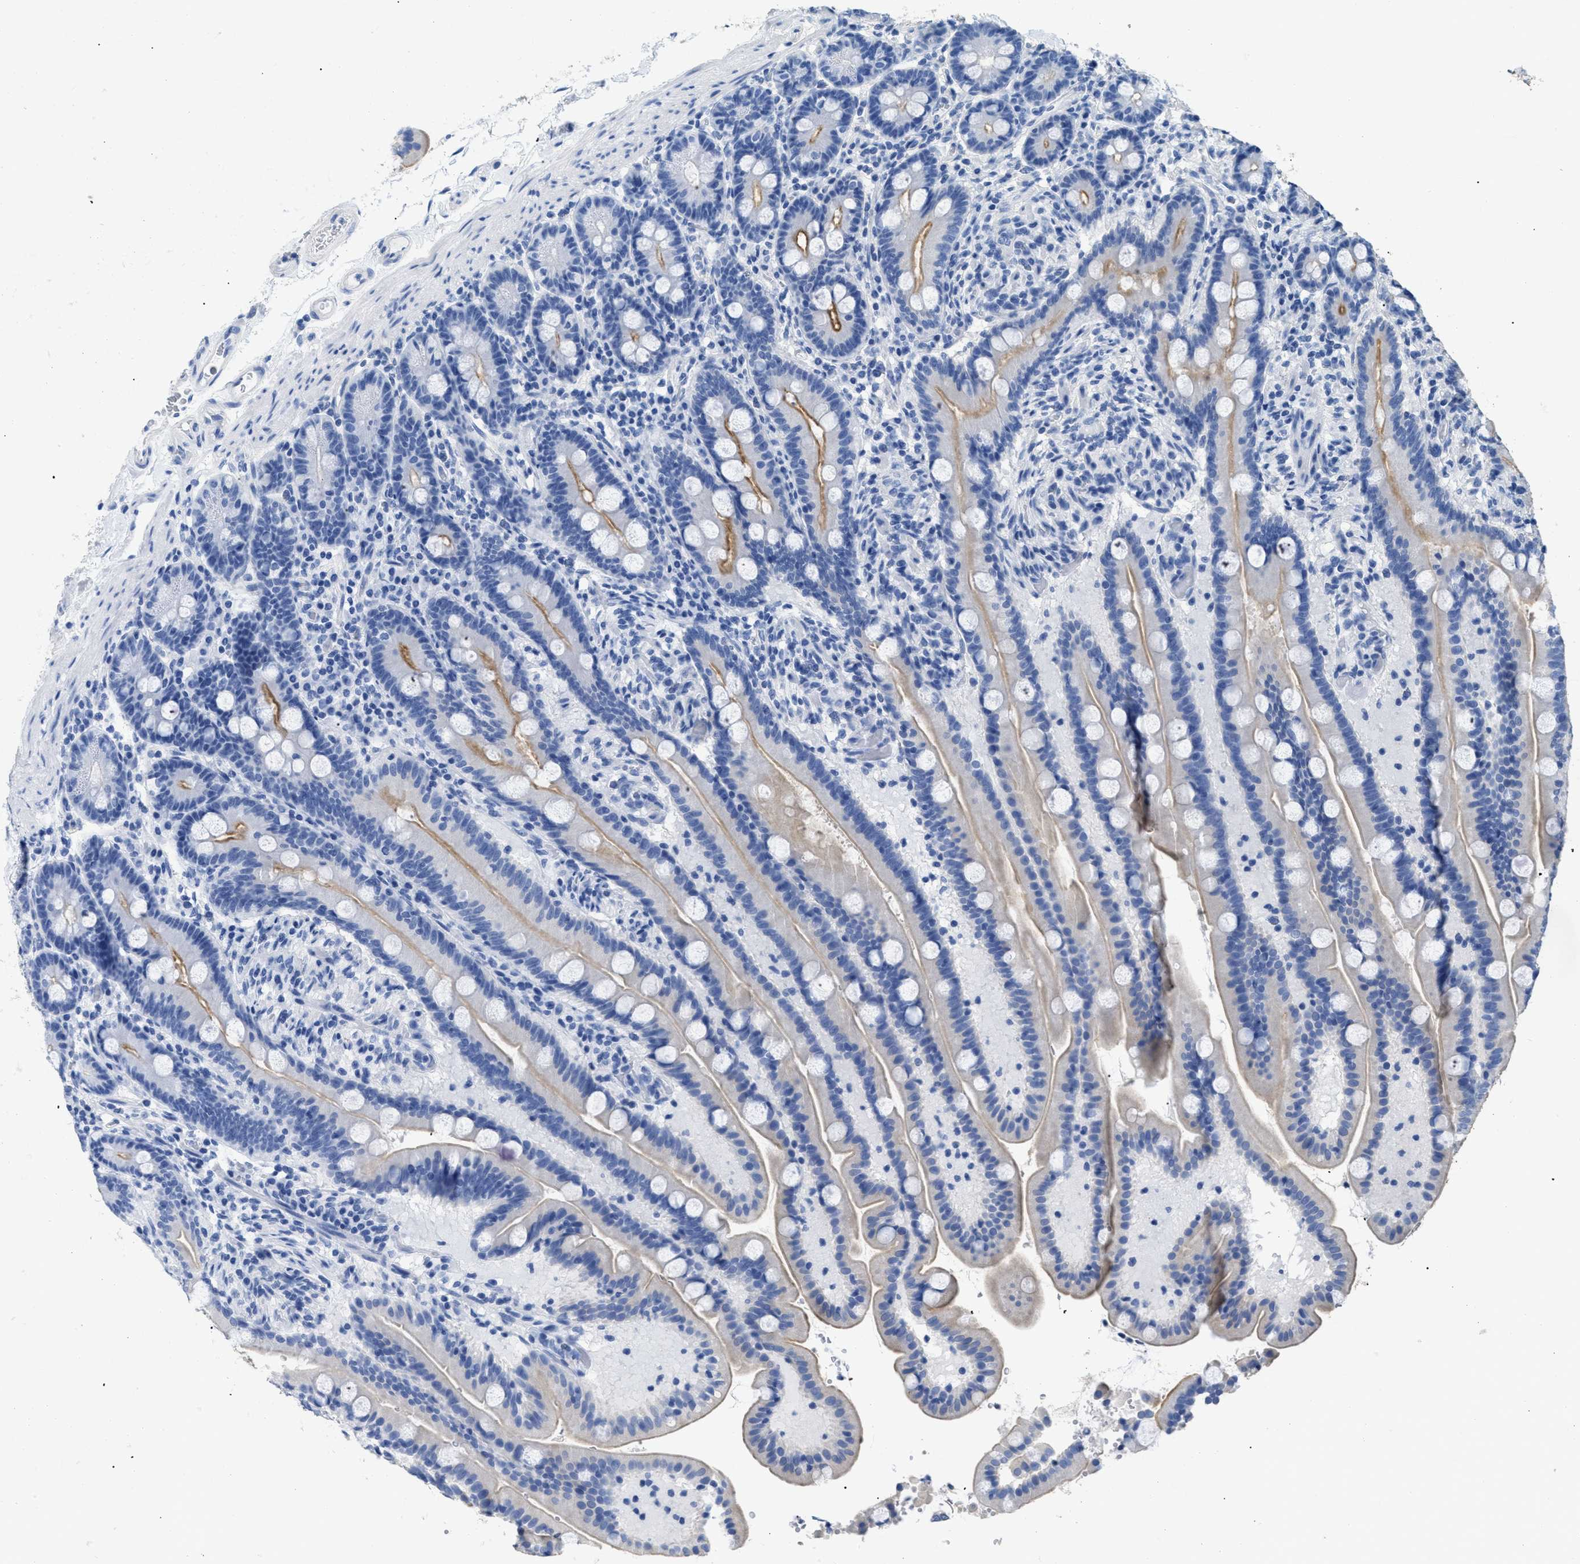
{"staining": {"intensity": "strong", "quantity": "25%-75%", "location": "cytoplasmic/membranous"}, "tissue": "duodenum", "cell_type": "Glandular cells", "image_type": "normal", "snomed": [{"axis": "morphology", "description": "Normal tissue, NOS"}, {"axis": "topography", "description": "Duodenum"}], "caption": "IHC of normal duodenum reveals high levels of strong cytoplasmic/membranous expression in about 25%-75% of glandular cells.", "gene": "DLC1", "patient": {"sex": "male", "age": 54}}